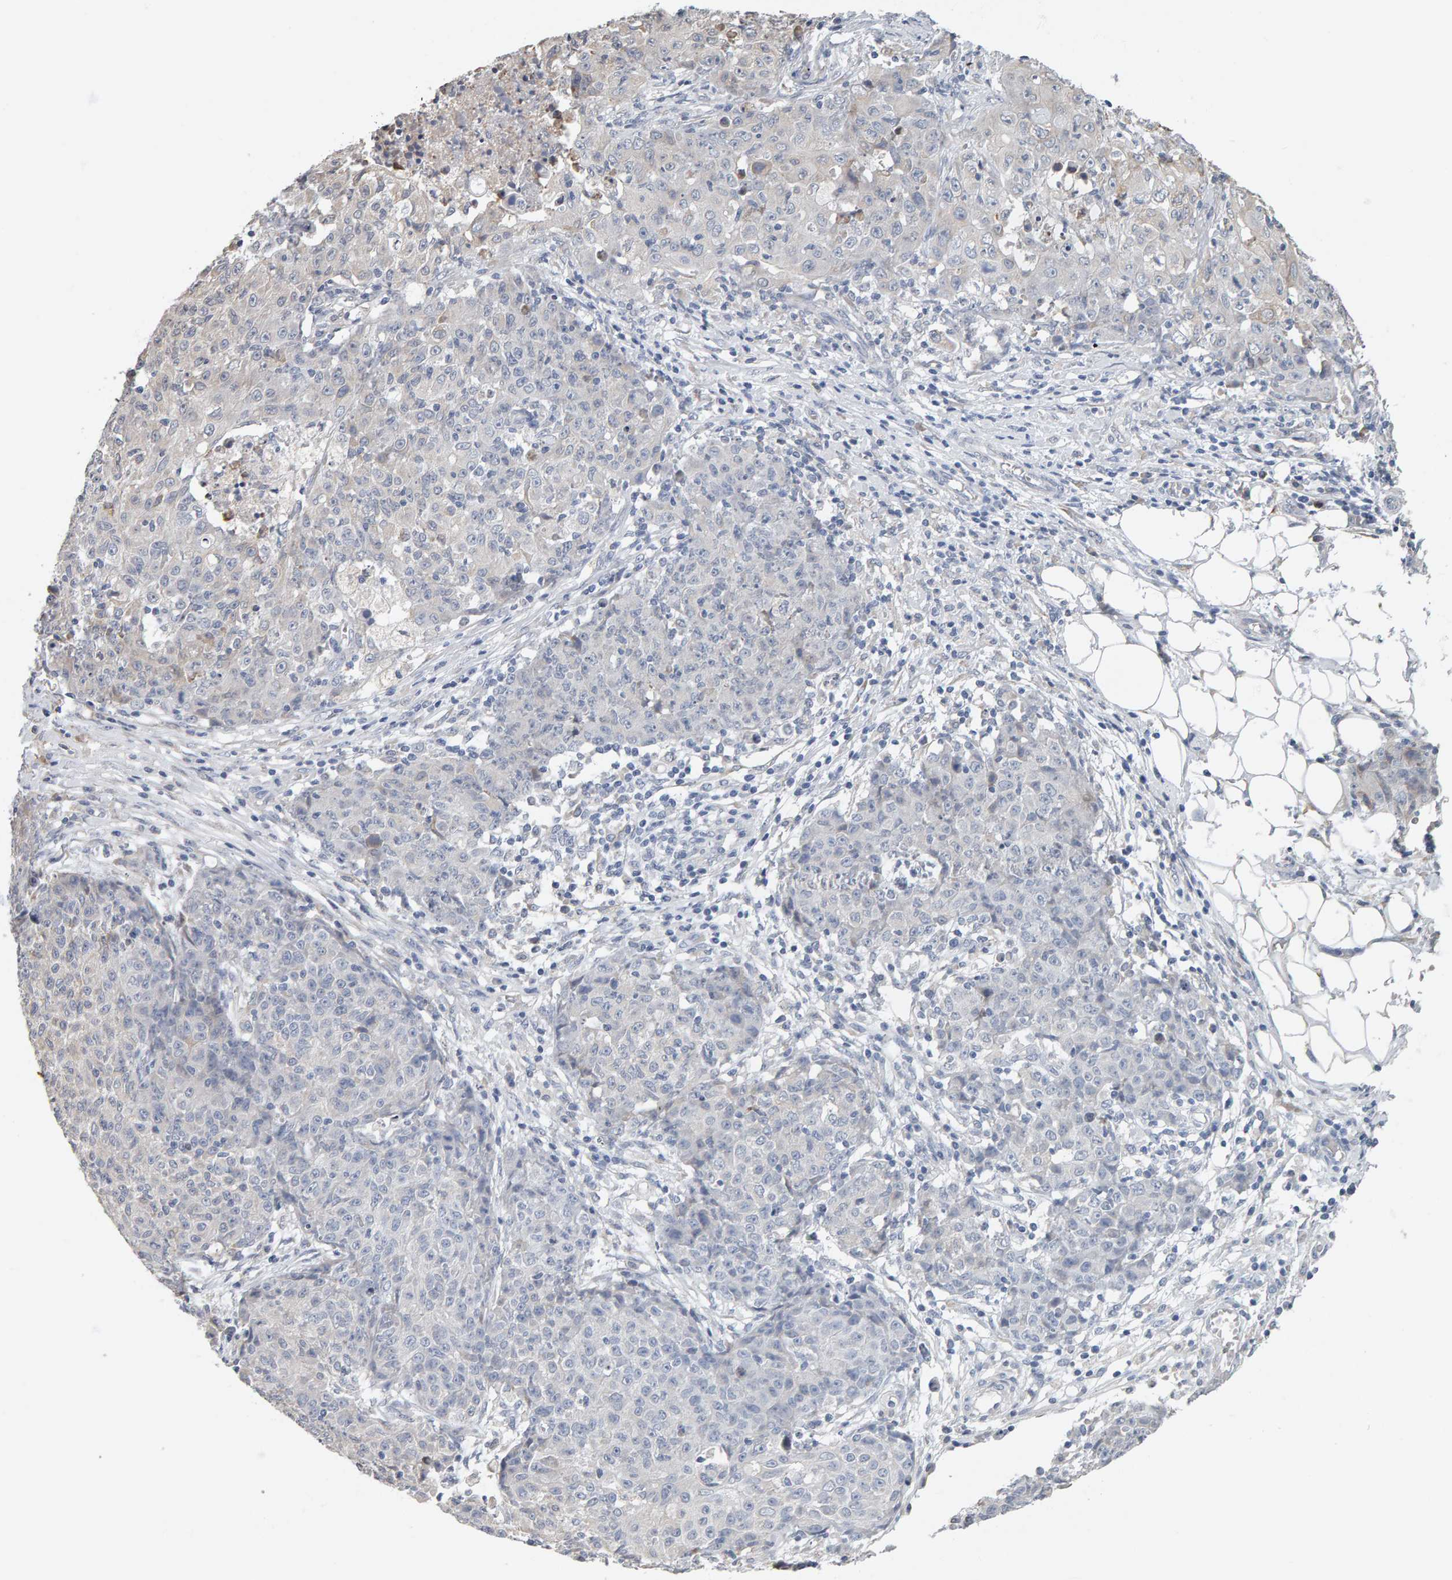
{"staining": {"intensity": "negative", "quantity": "none", "location": "none"}, "tissue": "ovarian cancer", "cell_type": "Tumor cells", "image_type": "cancer", "snomed": [{"axis": "morphology", "description": "Carcinoma, endometroid"}, {"axis": "topography", "description": "Ovary"}], "caption": "IHC photomicrograph of neoplastic tissue: ovarian cancer stained with DAB (3,3'-diaminobenzidine) displays no significant protein expression in tumor cells.", "gene": "ADHFE1", "patient": {"sex": "female", "age": 42}}